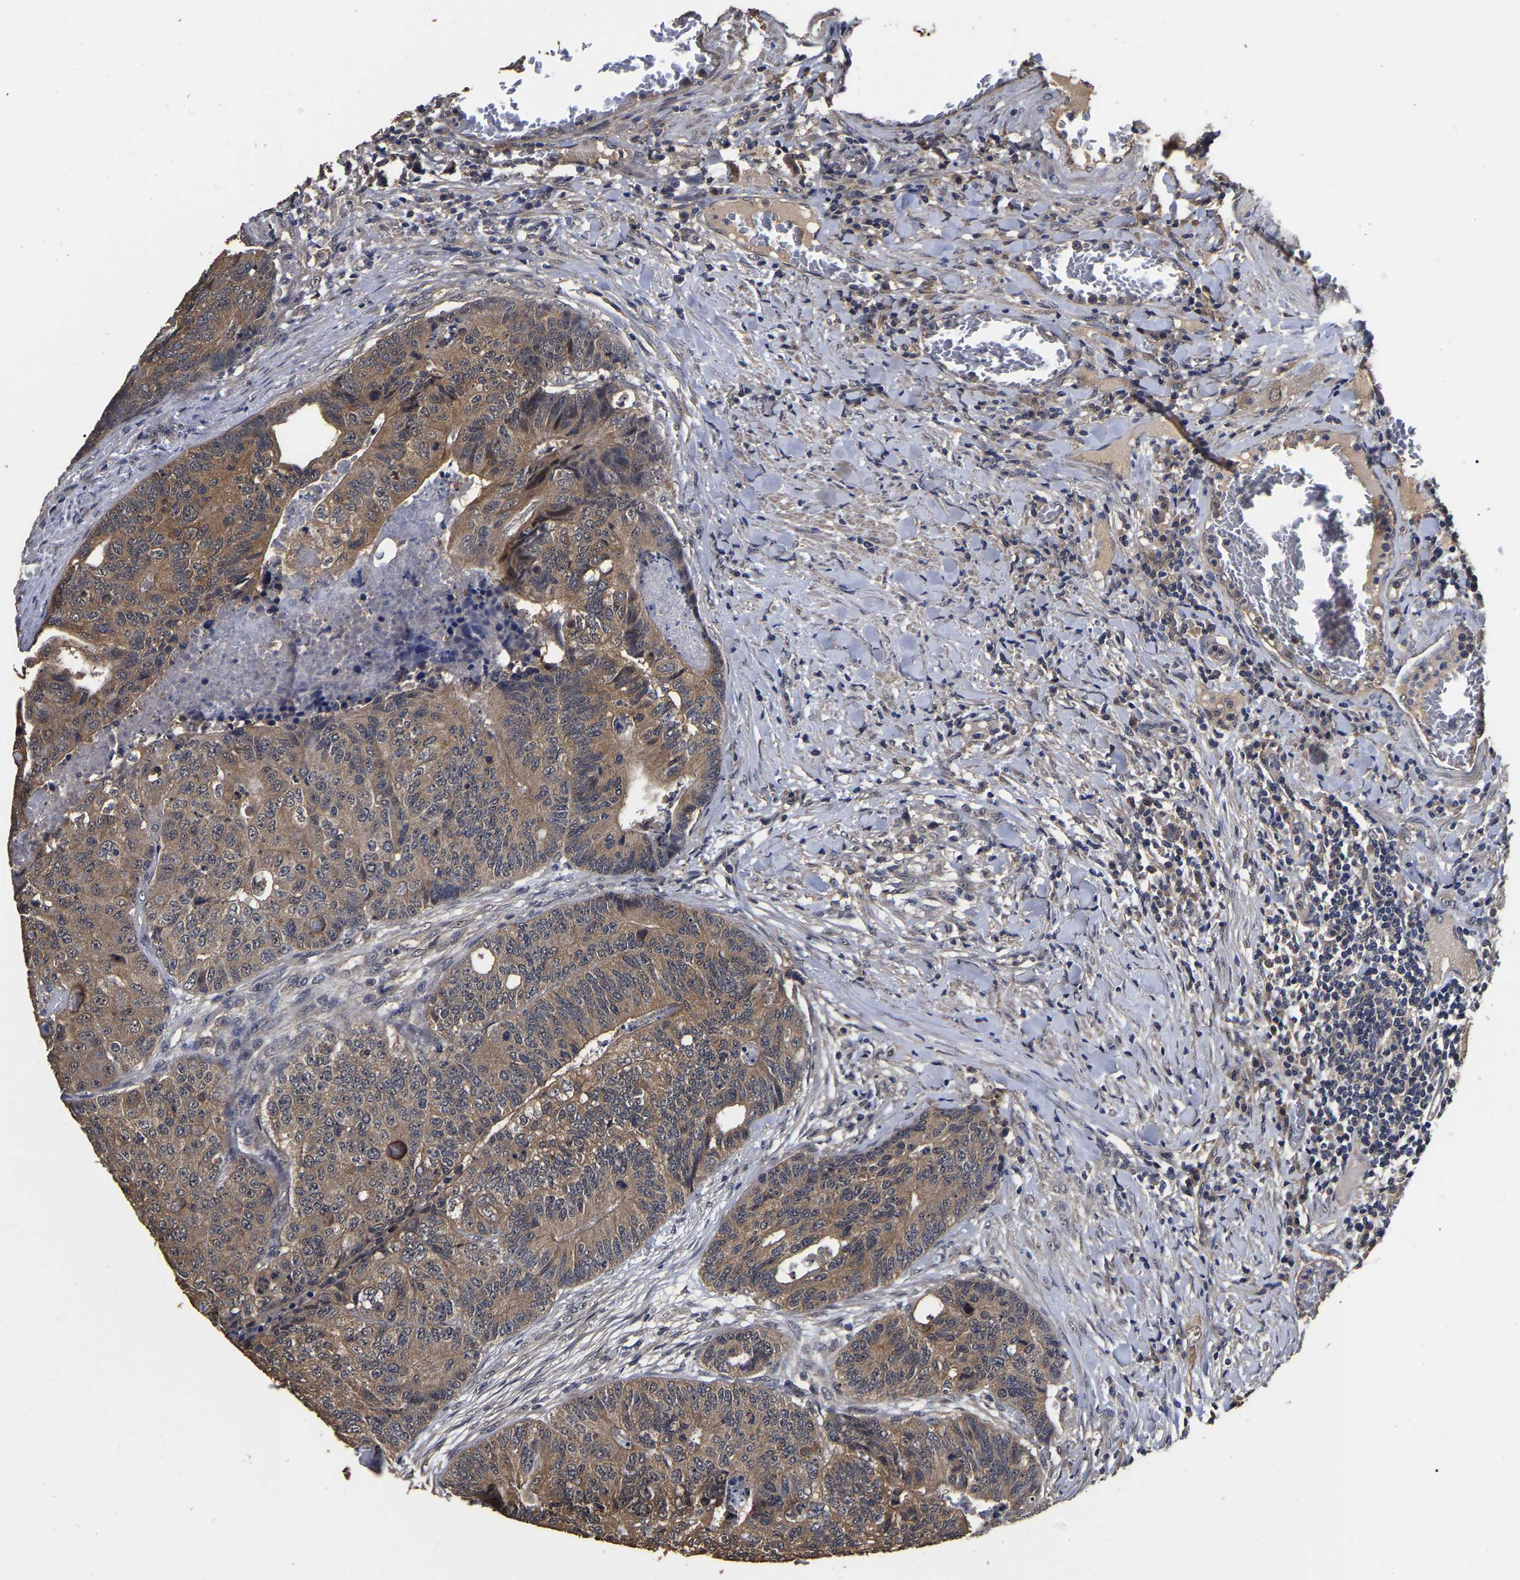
{"staining": {"intensity": "moderate", "quantity": ">75%", "location": "cytoplasmic/membranous"}, "tissue": "colorectal cancer", "cell_type": "Tumor cells", "image_type": "cancer", "snomed": [{"axis": "morphology", "description": "Adenocarcinoma, NOS"}, {"axis": "topography", "description": "Colon"}], "caption": "Protein staining by IHC demonstrates moderate cytoplasmic/membranous positivity in approximately >75% of tumor cells in colorectal cancer (adenocarcinoma).", "gene": "STK32C", "patient": {"sex": "female", "age": 67}}